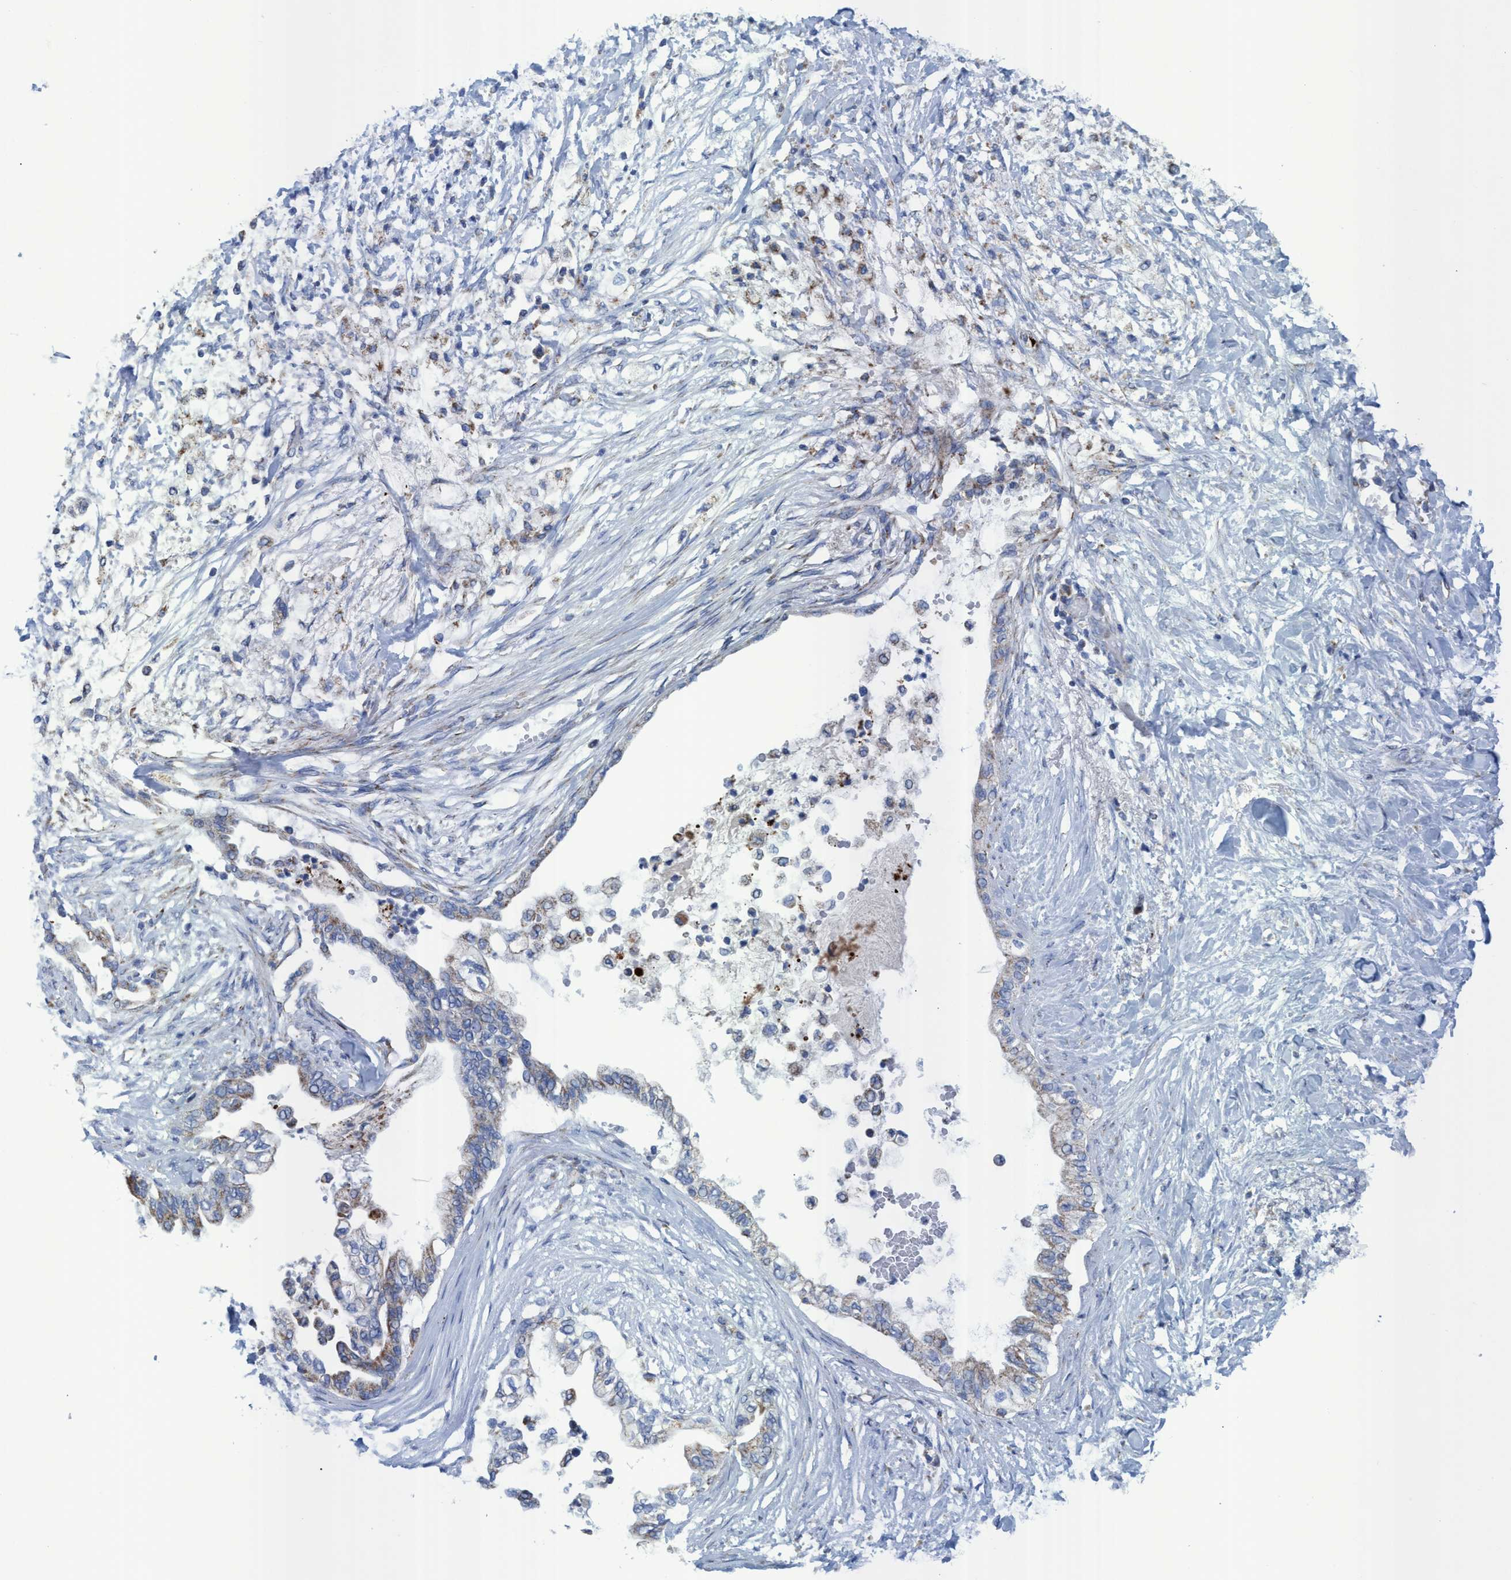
{"staining": {"intensity": "weak", "quantity": "<25%", "location": "cytoplasmic/membranous"}, "tissue": "pancreatic cancer", "cell_type": "Tumor cells", "image_type": "cancer", "snomed": [{"axis": "morphology", "description": "Normal tissue, NOS"}, {"axis": "morphology", "description": "Adenocarcinoma, NOS"}, {"axis": "topography", "description": "Pancreas"}, {"axis": "topography", "description": "Duodenum"}], "caption": "Immunohistochemistry histopathology image of human pancreatic cancer stained for a protein (brown), which exhibits no staining in tumor cells.", "gene": "GGA3", "patient": {"sex": "female", "age": 60}}